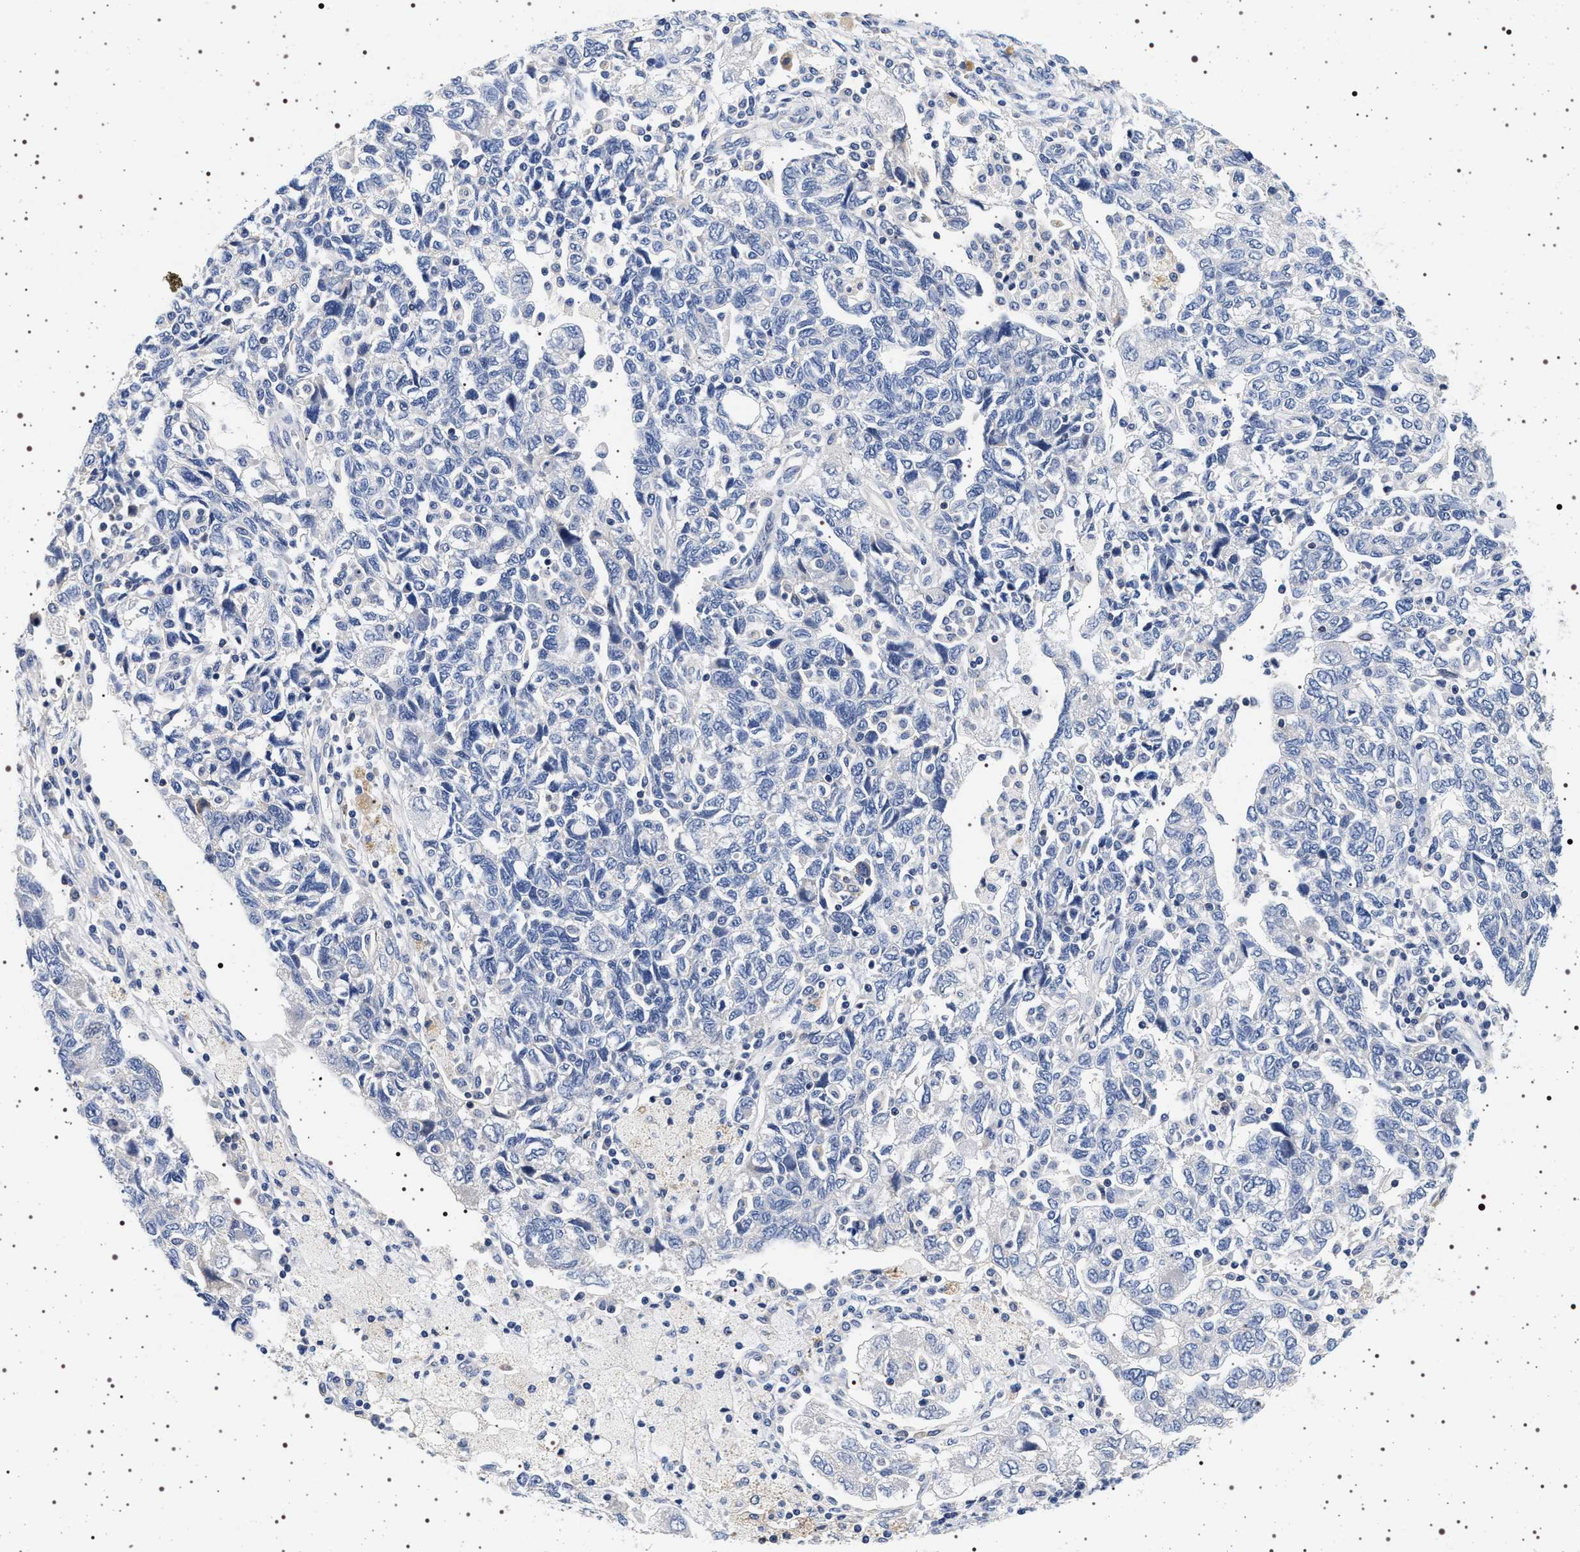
{"staining": {"intensity": "negative", "quantity": "none", "location": "none"}, "tissue": "ovarian cancer", "cell_type": "Tumor cells", "image_type": "cancer", "snomed": [{"axis": "morphology", "description": "Carcinoma, NOS"}, {"axis": "morphology", "description": "Cystadenocarcinoma, serous, NOS"}, {"axis": "topography", "description": "Ovary"}], "caption": "DAB (3,3'-diaminobenzidine) immunohistochemical staining of ovarian carcinoma demonstrates no significant expression in tumor cells.", "gene": "HSD17B1", "patient": {"sex": "female", "age": 69}}